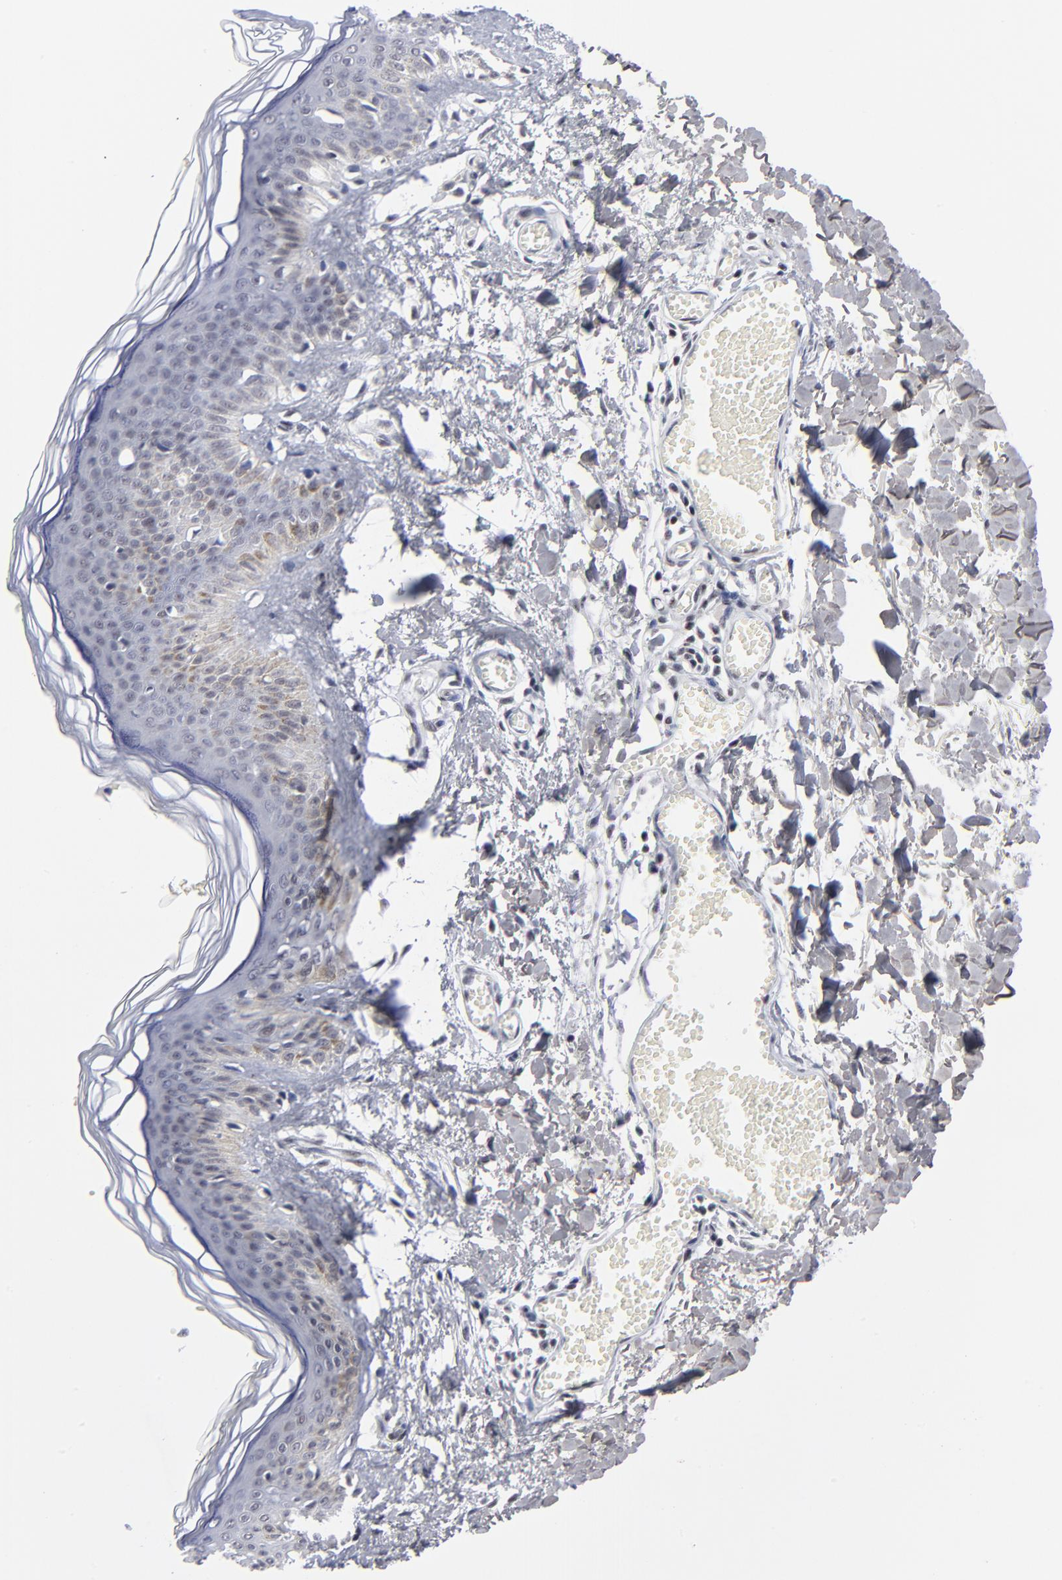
{"staining": {"intensity": "negative", "quantity": "none", "location": "none"}, "tissue": "skin", "cell_type": "Fibroblasts", "image_type": "normal", "snomed": [{"axis": "morphology", "description": "Normal tissue, NOS"}, {"axis": "morphology", "description": "Sarcoma, NOS"}, {"axis": "topography", "description": "Skin"}, {"axis": "topography", "description": "Soft tissue"}], "caption": "IHC of normal skin reveals no staining in fibroblasts.", "gene": "SP2", "patient": {"sex": "female", "age": 51}}